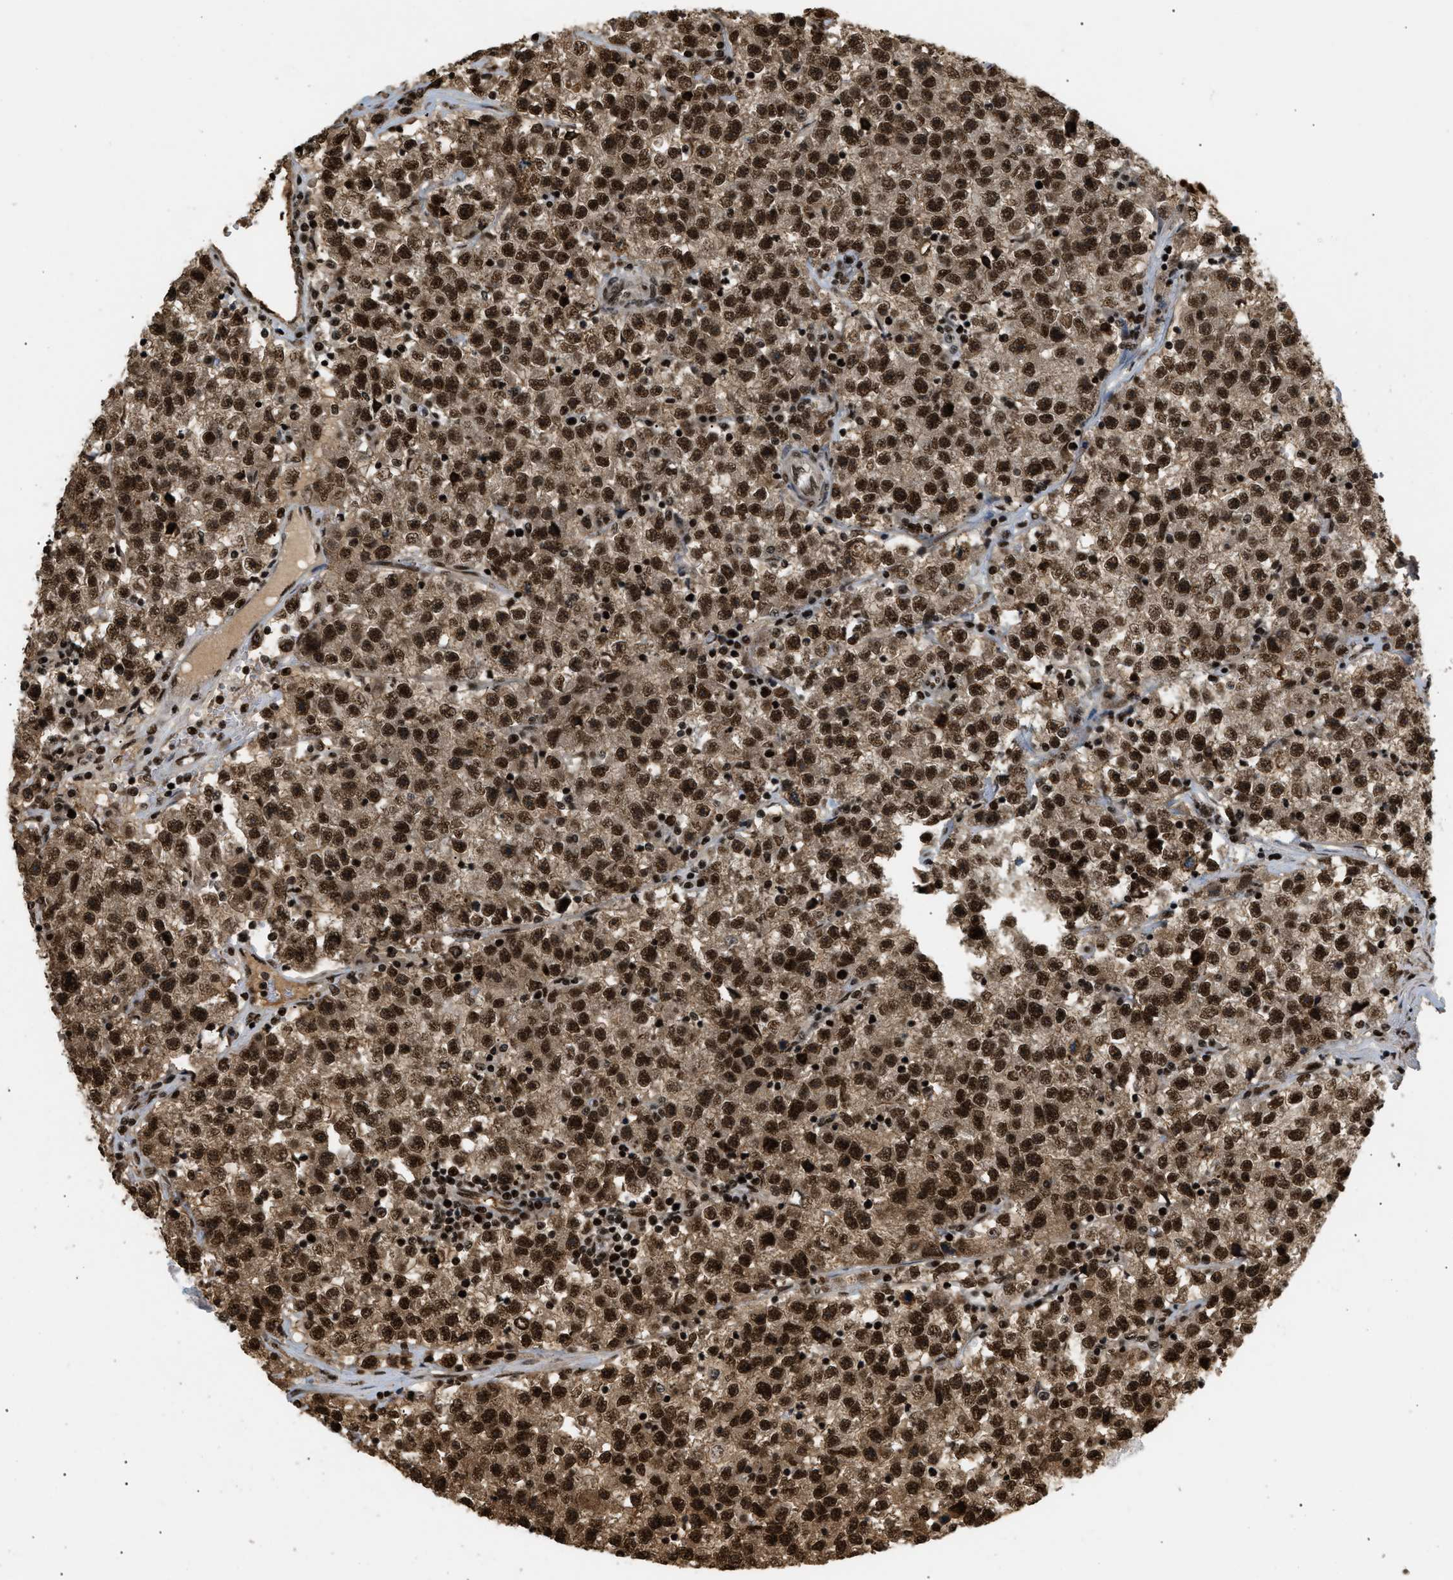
{"staining": {"intensity": "strong", "quantity": ">75%", "location": "cytoplasmic/membranous,nuclear"}, "tissue": "testis cancer", "cell_type": "Tumor cells", "image_type": "cancer", "snomed": [{"axis": "morphology", "description": "Seminoma, NOS"}, {"axis": "topography", "description": "Testis"}], "caption": "High-power microscopy captured an IHC histopathology image of testis seminoma, revealing strong cytoplasmic/membranous and nuclear expression in approximately >75% of tumor cells.", "gene": "RBM5", "patient": {"sex": "male", "age": 22}}